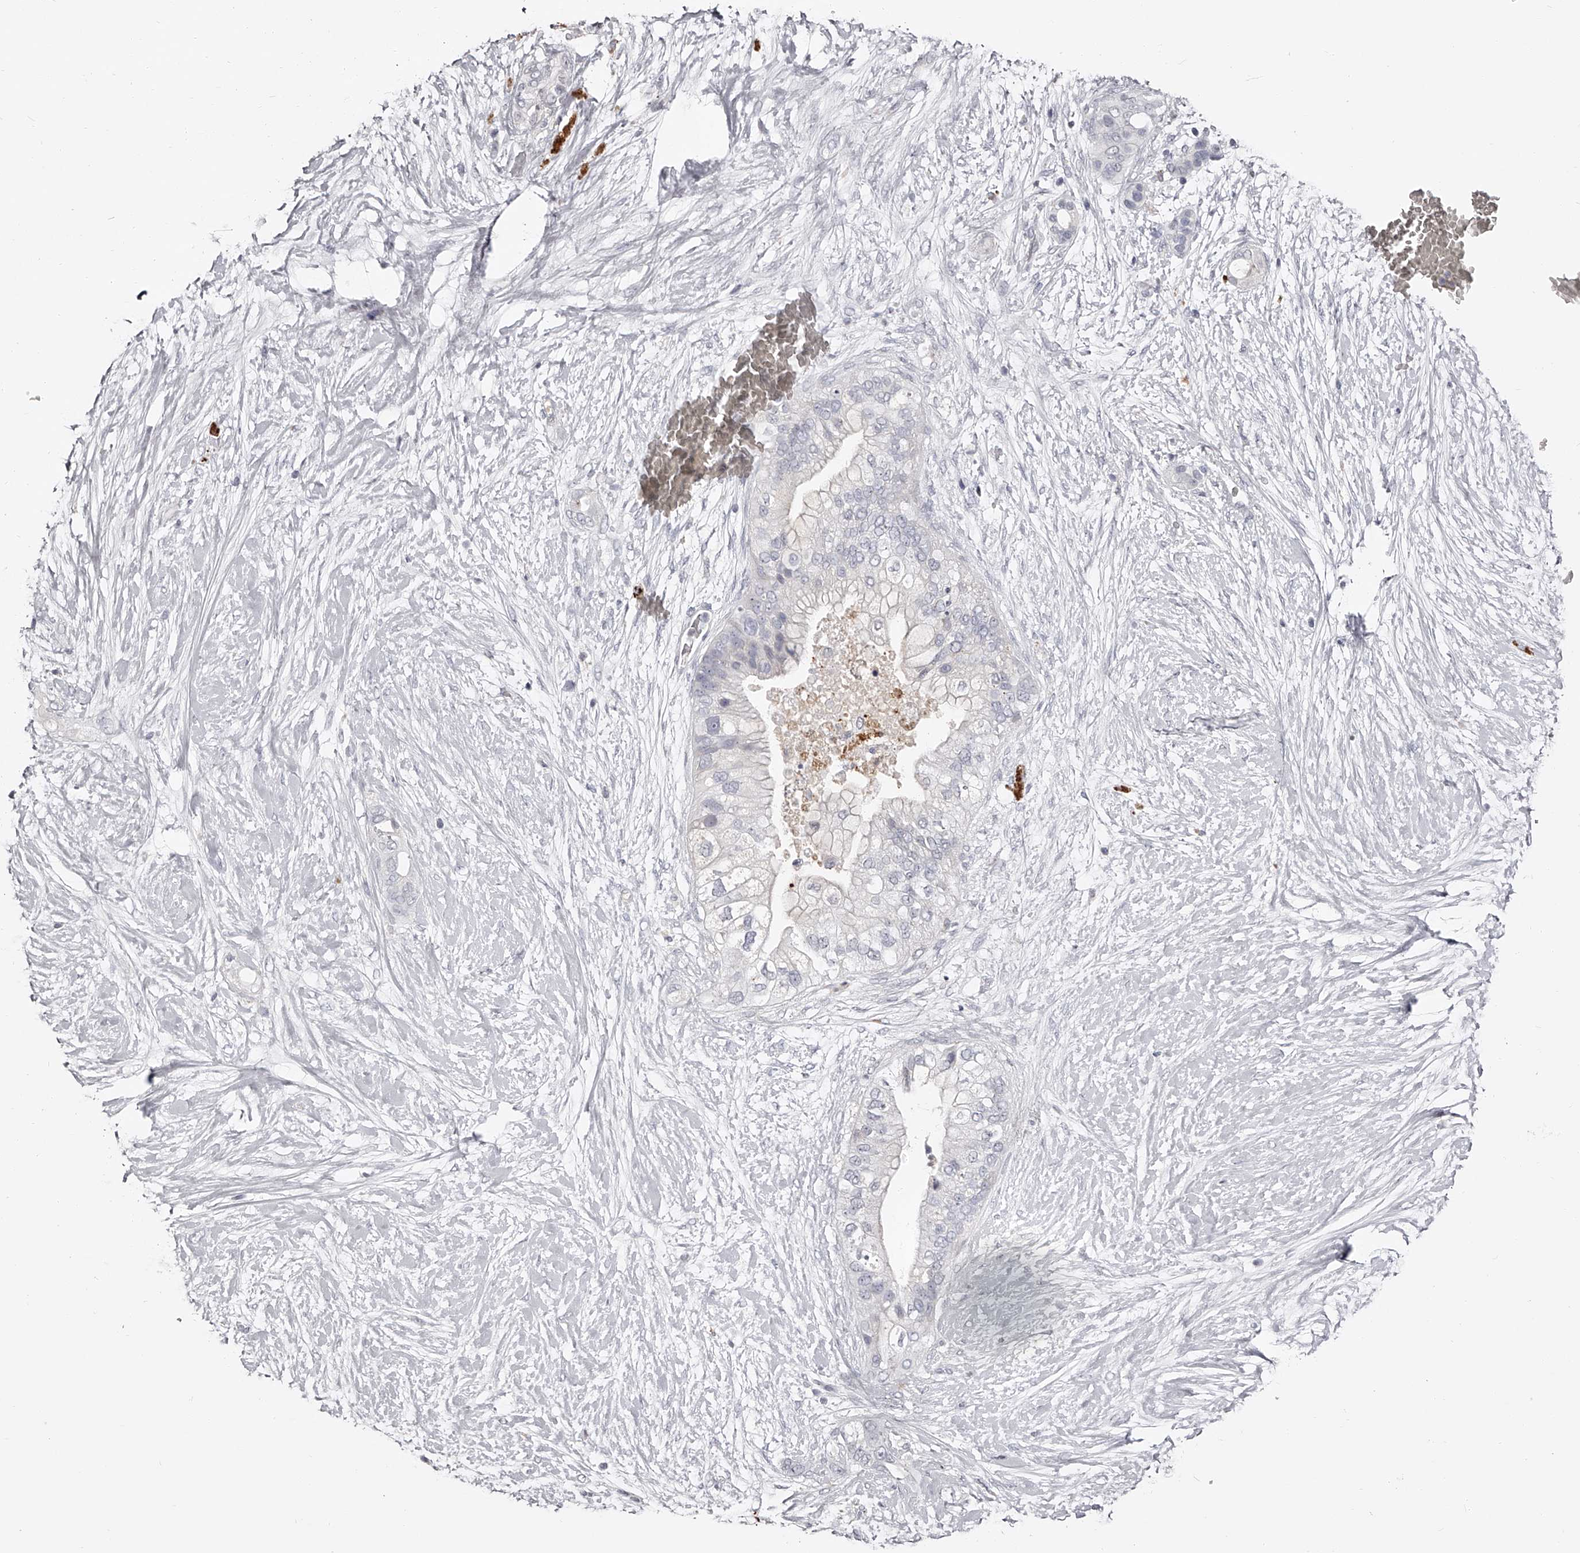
{"staining": {"intensity": "negative", "quantity": "none", "location": "none"}, "tissue": "pancreatic cancer", "cell_type": "Tumor cells", "image_type": "cancer", "snomed": [{"axis": "morphology", "description": "Adenocarcinoma, NOS"}, {"axis": "topography", "description": "Pancreas"}], "caption": "High magnification brightfield microscopy of pancreatic cancer (adenocarcinoma) stained with DAB (3,3'-diaminobenzidine) (brown) and counterstained with hematoxylin (blue): tumor cells show no significant positivity. (Brightfield microscopy of DAB (3,3'-diaminobenzidine) IHC at high magnification).", "gene": "PACSIN1", "patient": {"sex": "male", "age": 53}}